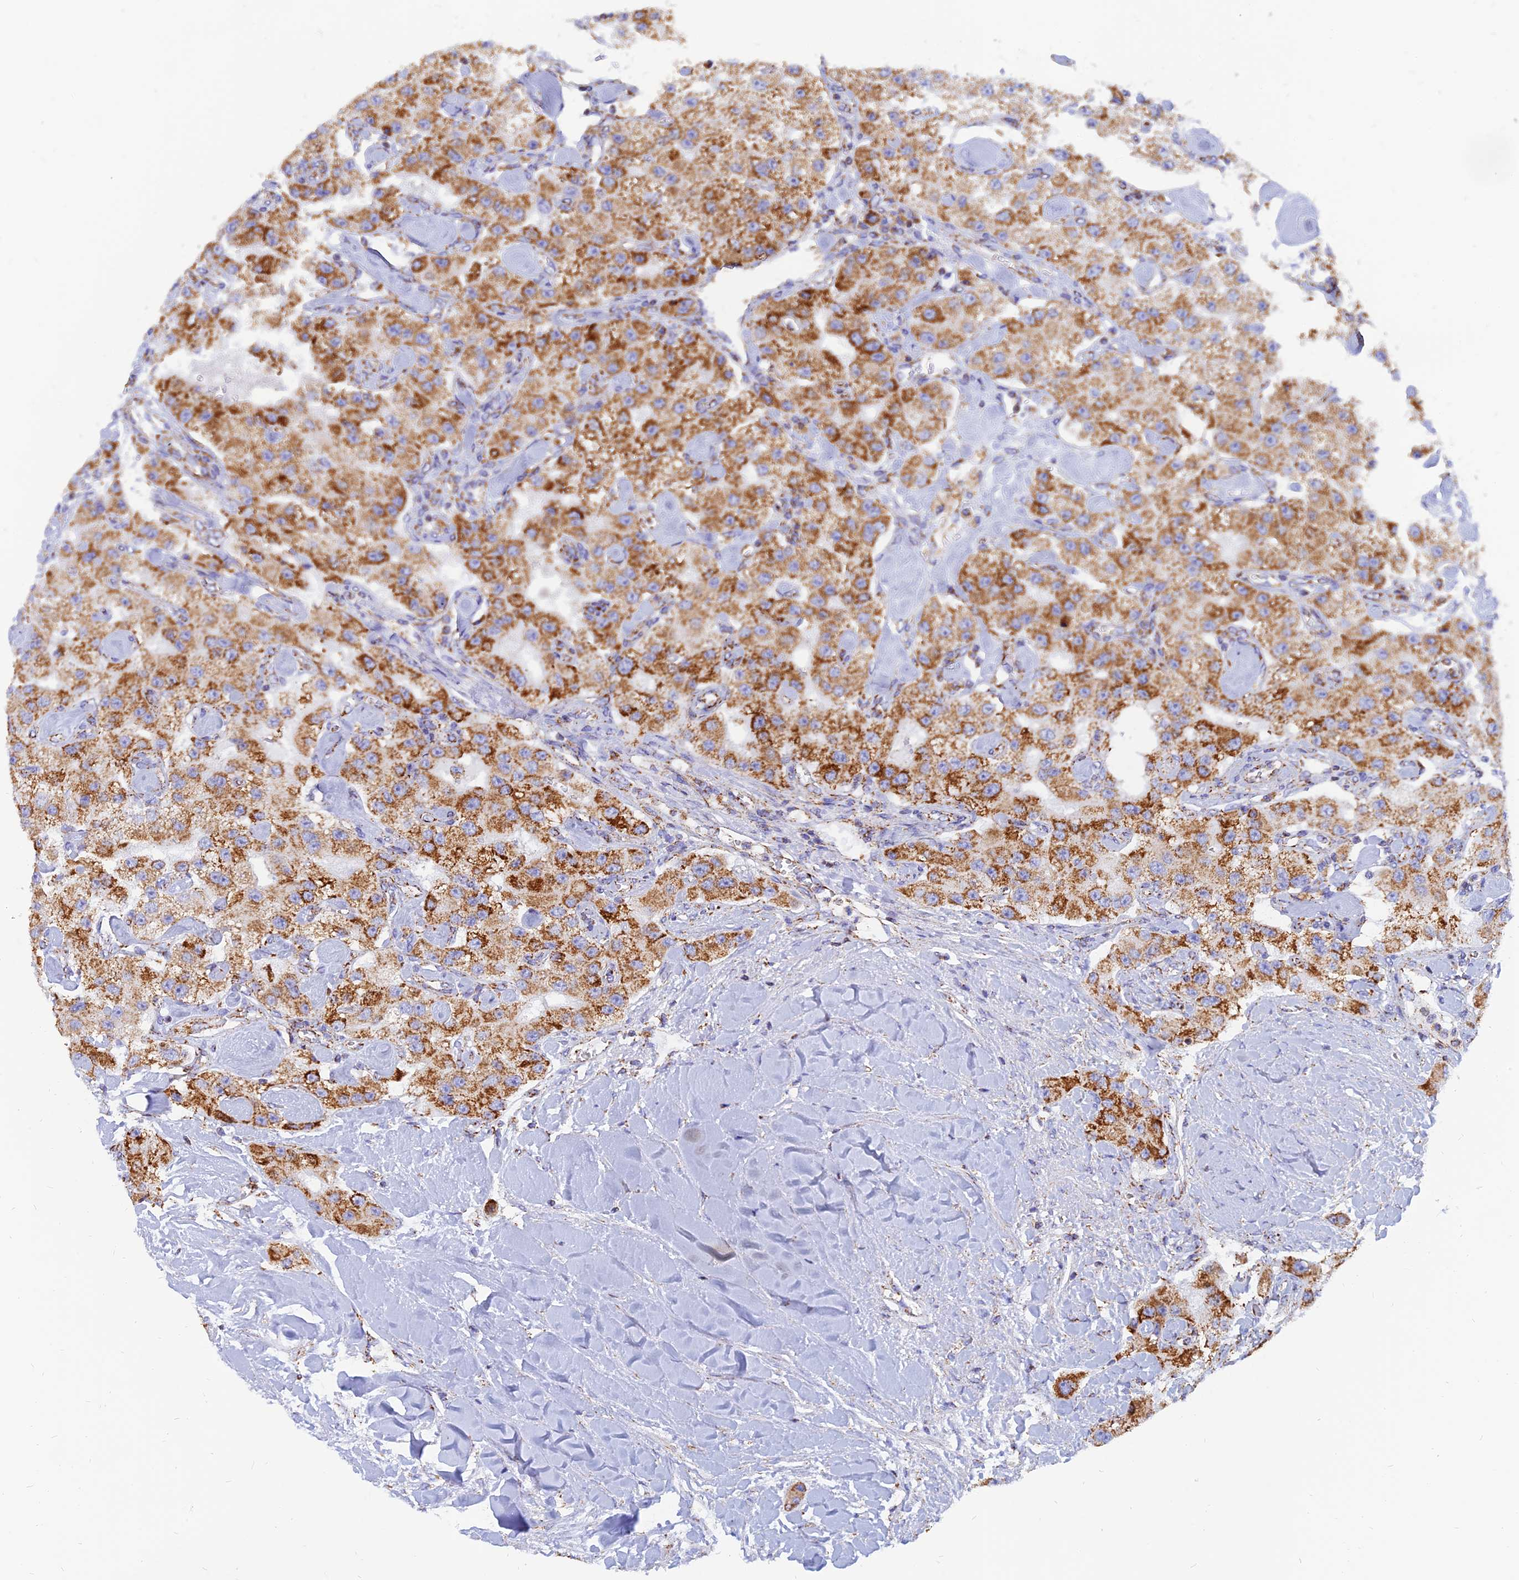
{"staining": {"intensity": "strong", "quantity": ">75%", "location": "cytoplasmic/membranous"}, "tissue": "carcinoid", "cell_type": "Tumor cells", "image_type": "cancer", "snomed": [{"axis": "morphology", "description": "Carcinoid, malignant, NOS"}, {"axis": "topography", "description": "Pancreas"}], "caption": "This histopathology image reveals malignant carcinoid stained with immunohistochemistry (IHC) to label a protein in brown. The cytoplasmic/membranous of tumor cells show strong positivity for the protein. Nuclei are counter-stained blue.", "gene": "NDUFB6", "patient": {"sex": "male", "age": 41}}